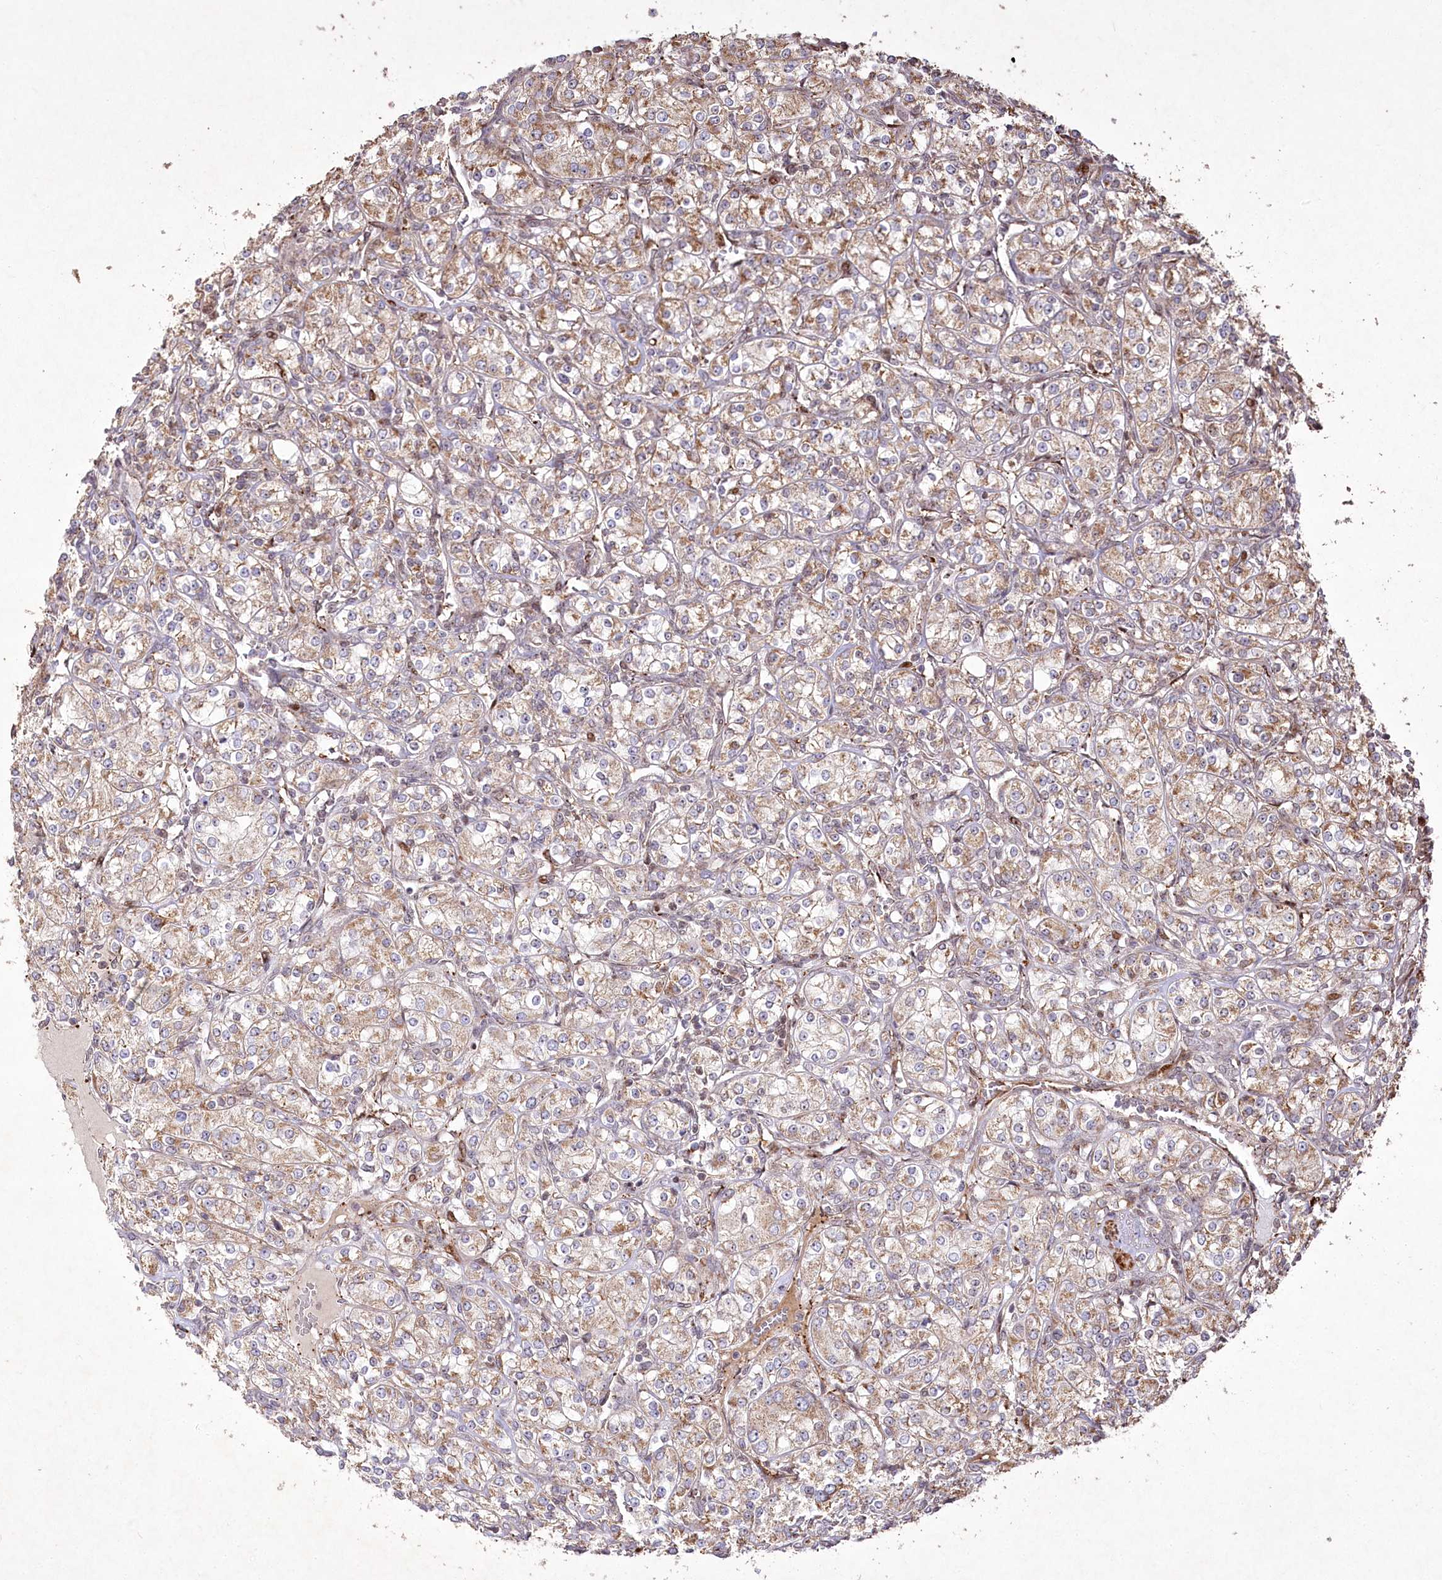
{"staining": {"intensity": "weak", "quantity": ">75%", "location": "cytoplasmic/membranous"}, "tissue": "renal cancer", "cell_type": "Tumor cells", "image_type": "cancer", "snomed": [{"axis": "morphology", "description": "Adenocarcinoma, NOS"}, {"axis": "topography", "description": "Kidney"}], "caption": "Human renal cancer (adenocarcinoma) stained with a brown dye reveals weak cytoplasmic/membranous positive staining in about >75% of tumor cells.", "gene": "PSTK", "patient": {"sex": "male", "age": 77}}